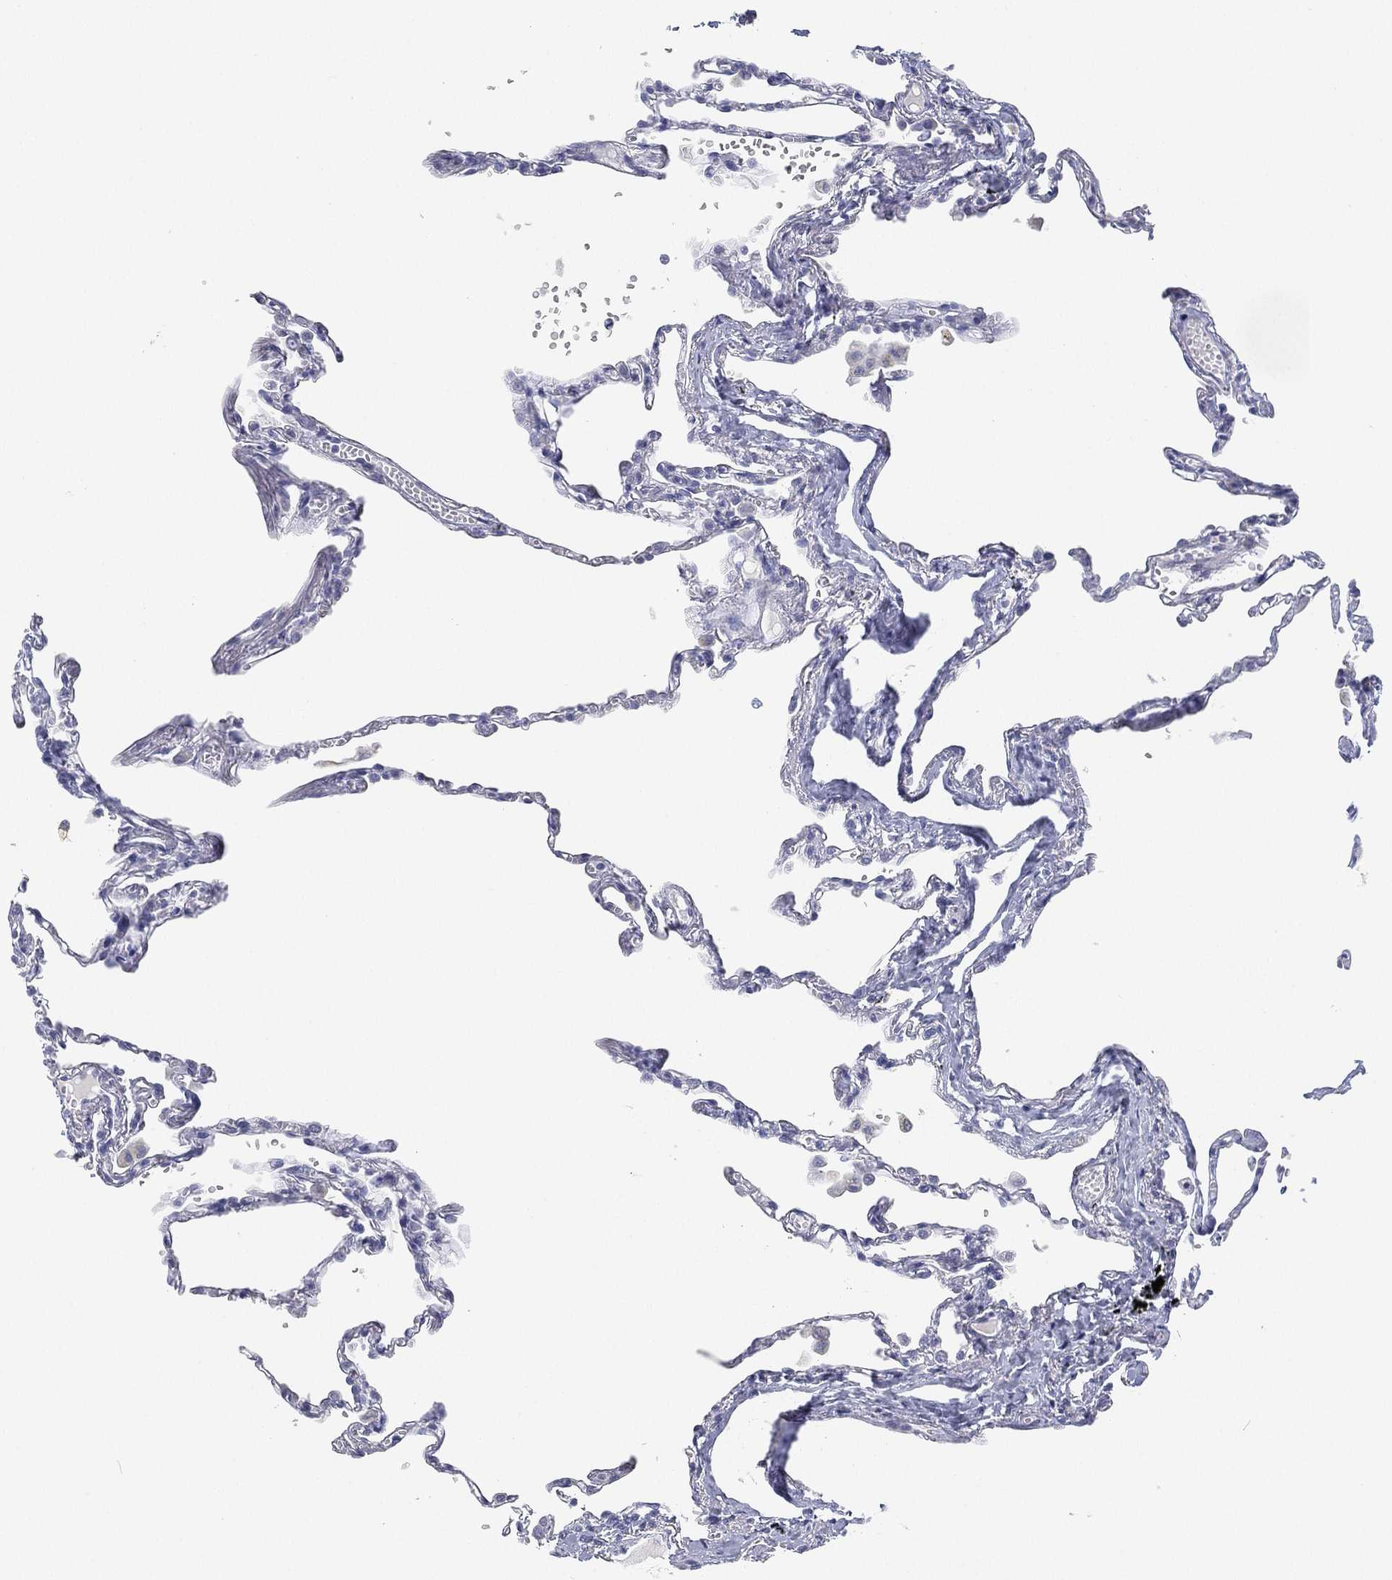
{"staining": {"intensity": "negative", "quantity": "none", "location": "none"}, "tissue": "lung", "cell_type": "Alveolar cells", "image_type": "normal", "snomed": [{"axis": "morphology", "description": "Normal tissue, NOS"}, {"axis": "topography", "description": "Lung"}], "caption": "DAB (3,3'-diaminobenzidine) immunohistochemical staining of benign human lung reveals no significant staining in alveolar cells. (DAB (3,3'-diaminobenzidine) immunohistochemistry visualized using brightfield microscopy, high magnification).", "gene": "FMO1", "patient": {"sex": "male", "age": 78}}